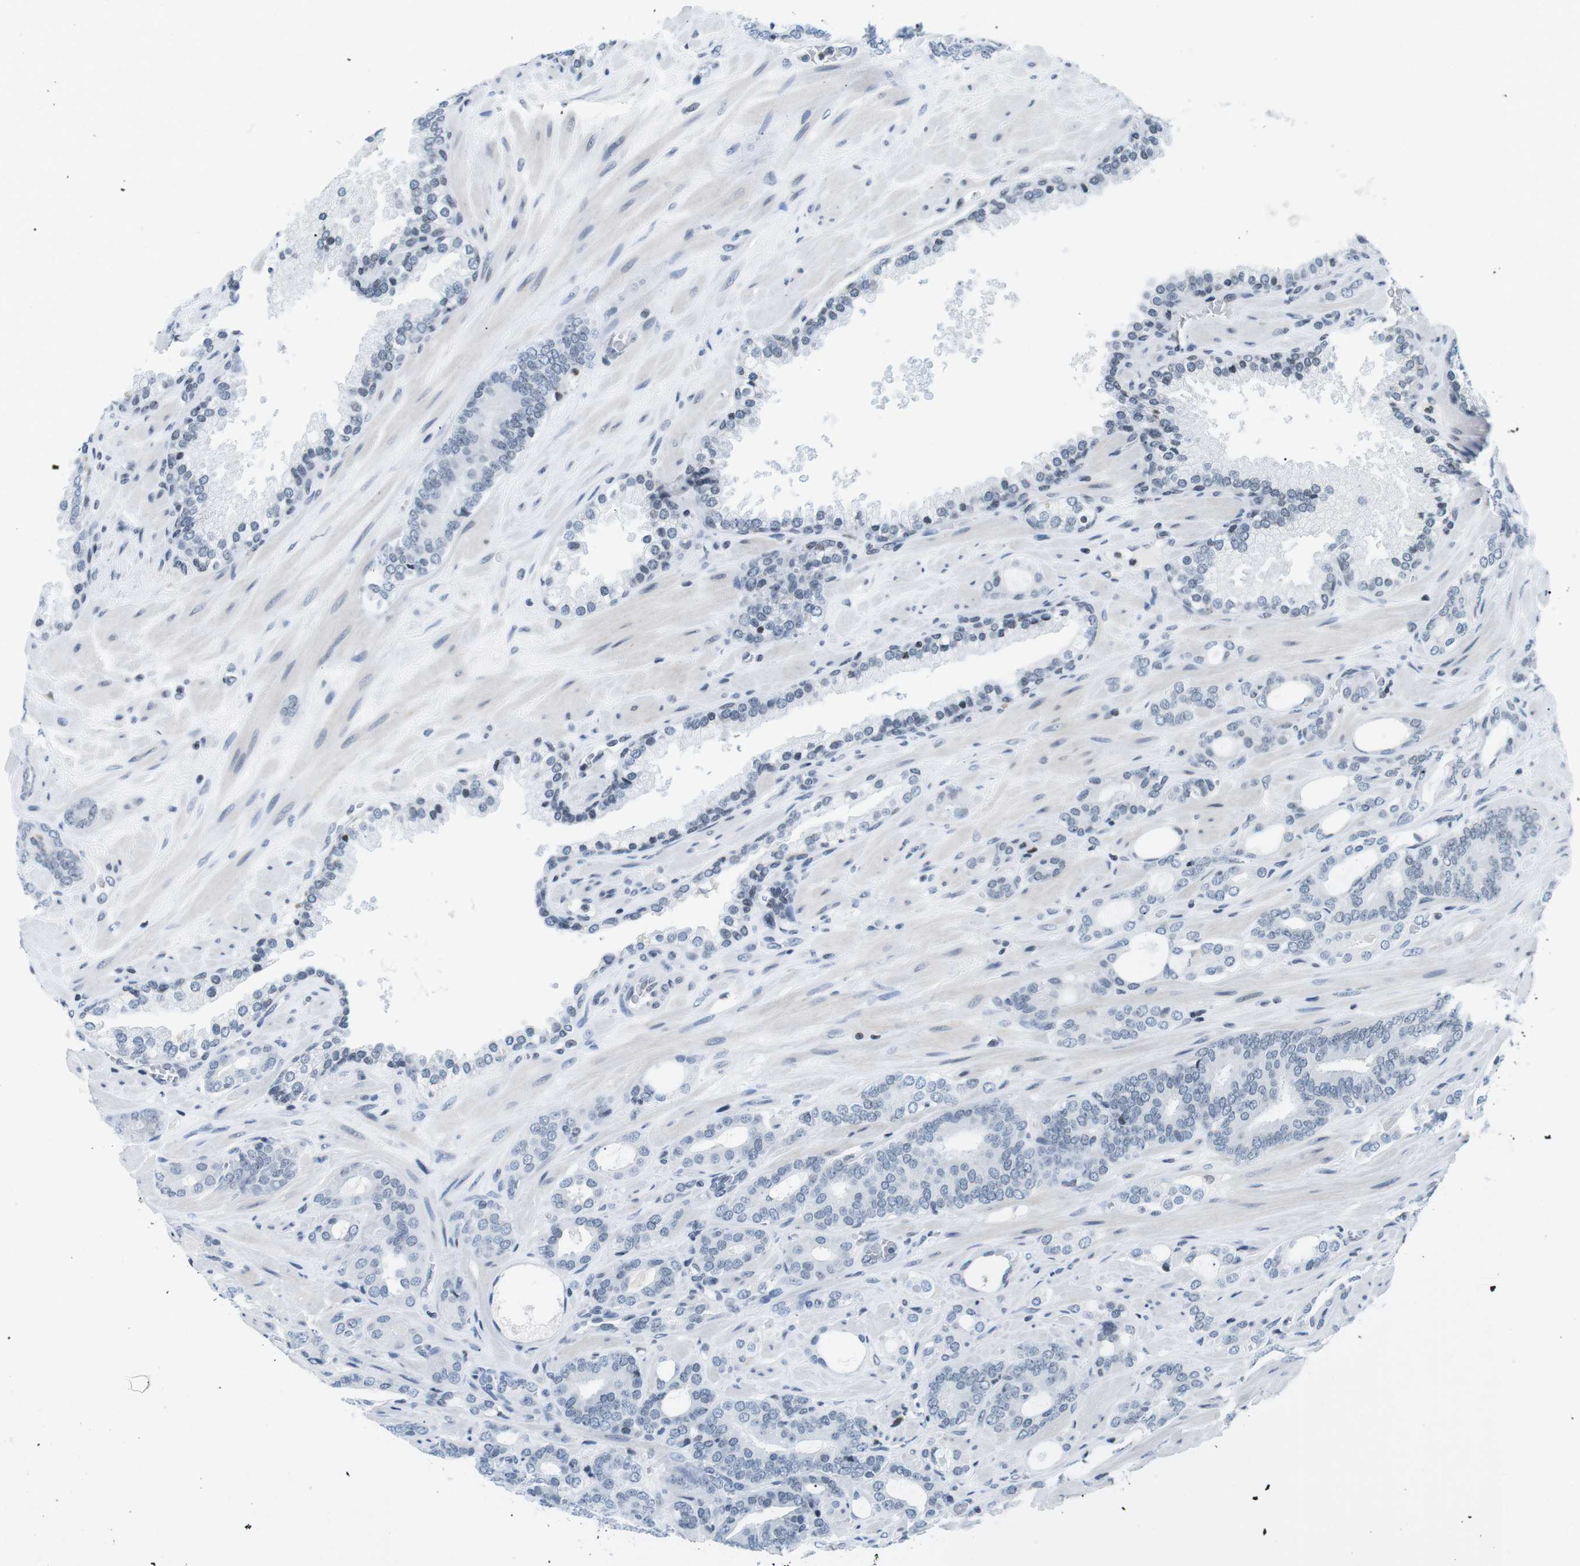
{"staining": {"intensity": "negative", "quantity": "none", "location": "none"}, "tissue": "prostate cancer", "cell_type": "Tumor cells", "image_type": "cancer", "snomed": [{"axis": "morphology", "description": "Adenocarcinoma, Low grade"}, {"axis": "topography", "description": "Prostate"}], "caption": "Immunohistochemistry histopathology image of neoplastic tissue: human prostate cancer (adenocarcinoma (low-grade)) stained with DAB exhibits no significant protein positivity in tumor cells.", "gene": "E2F2", "patient": {"sex": "male", "age": 63}}